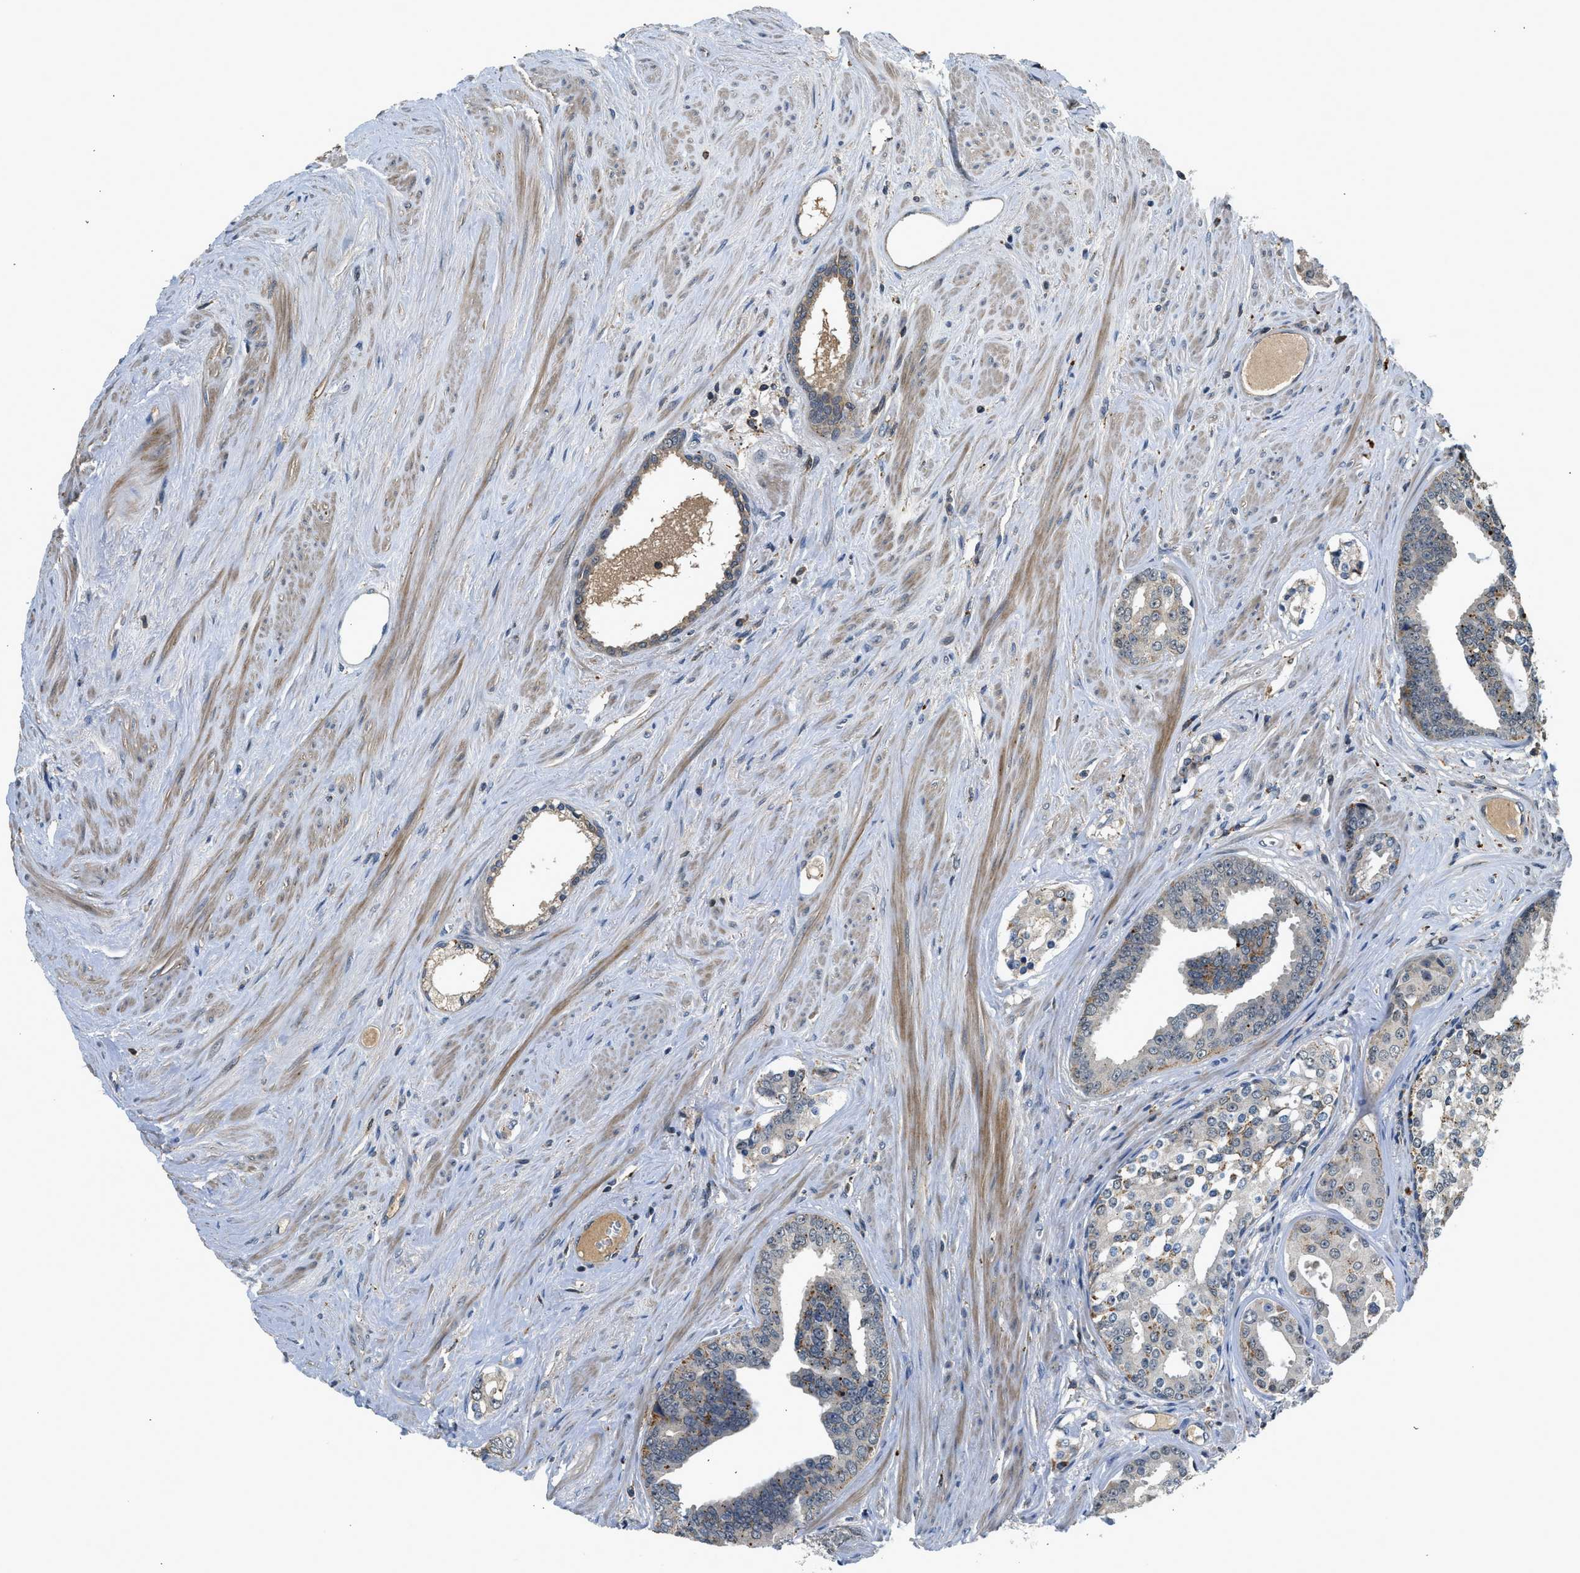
{"staining": {"intensity": "negative", "quantity": "none", "location": "none"}, "tissue": "prostate cancer", "cell_type": "Tumor cells", "image_type": "cancer", "snomed": [{"axis": "morphology", "description": "Adenocarcinoma, High grade"}, {"axis": "topography", "description": "Prostate"}], "caption": "Tumor cells are negative for brown protein staining in prostate cancer.", "gene": "SLC15A4", "patient": {"sex": "male", "age": 71}}